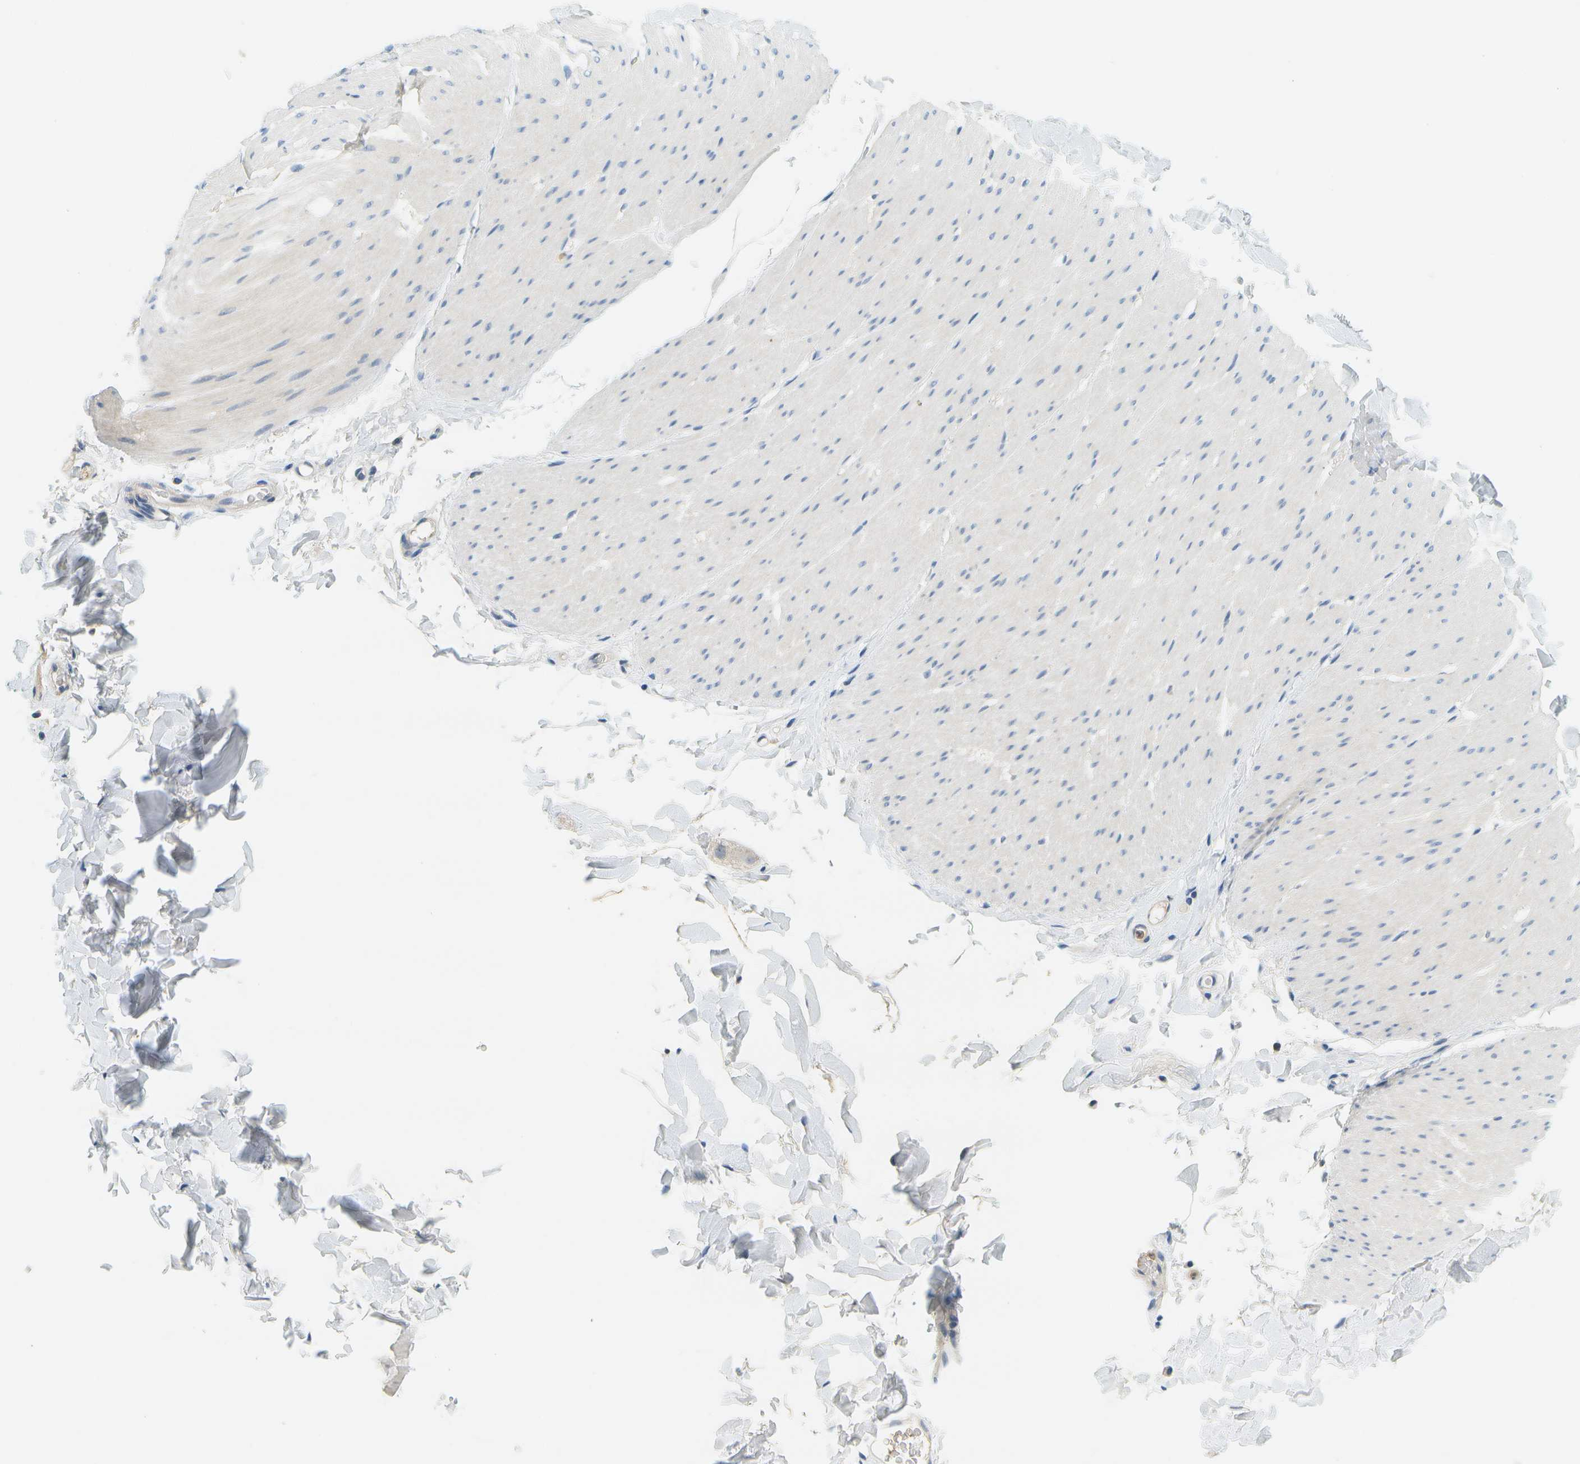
{"staining": {"intensity": "negative", "quantity": "none", "location": "none"}, "tissue": "smooth muscle", "cell_type": "Smooth muscle cells", "image_type": "normal", "snomed": [{"axis": "morphology", "description": "Normal tissue, NOS"}, {"axis": "topography", "description": "Smooth muscle"}, {"axis": "topography", "description": "Colon"}], "caption": "High power microscopy image of an immunohistochemistry (IHC) photomicrograph of benign smooth muscle, revealing no significant positivity in smooth muscle cells. (DAB IHC with hematoxylin counter stain).", "gene": "RASGRP2", "patient": {"sex": "male", "age": 67}}